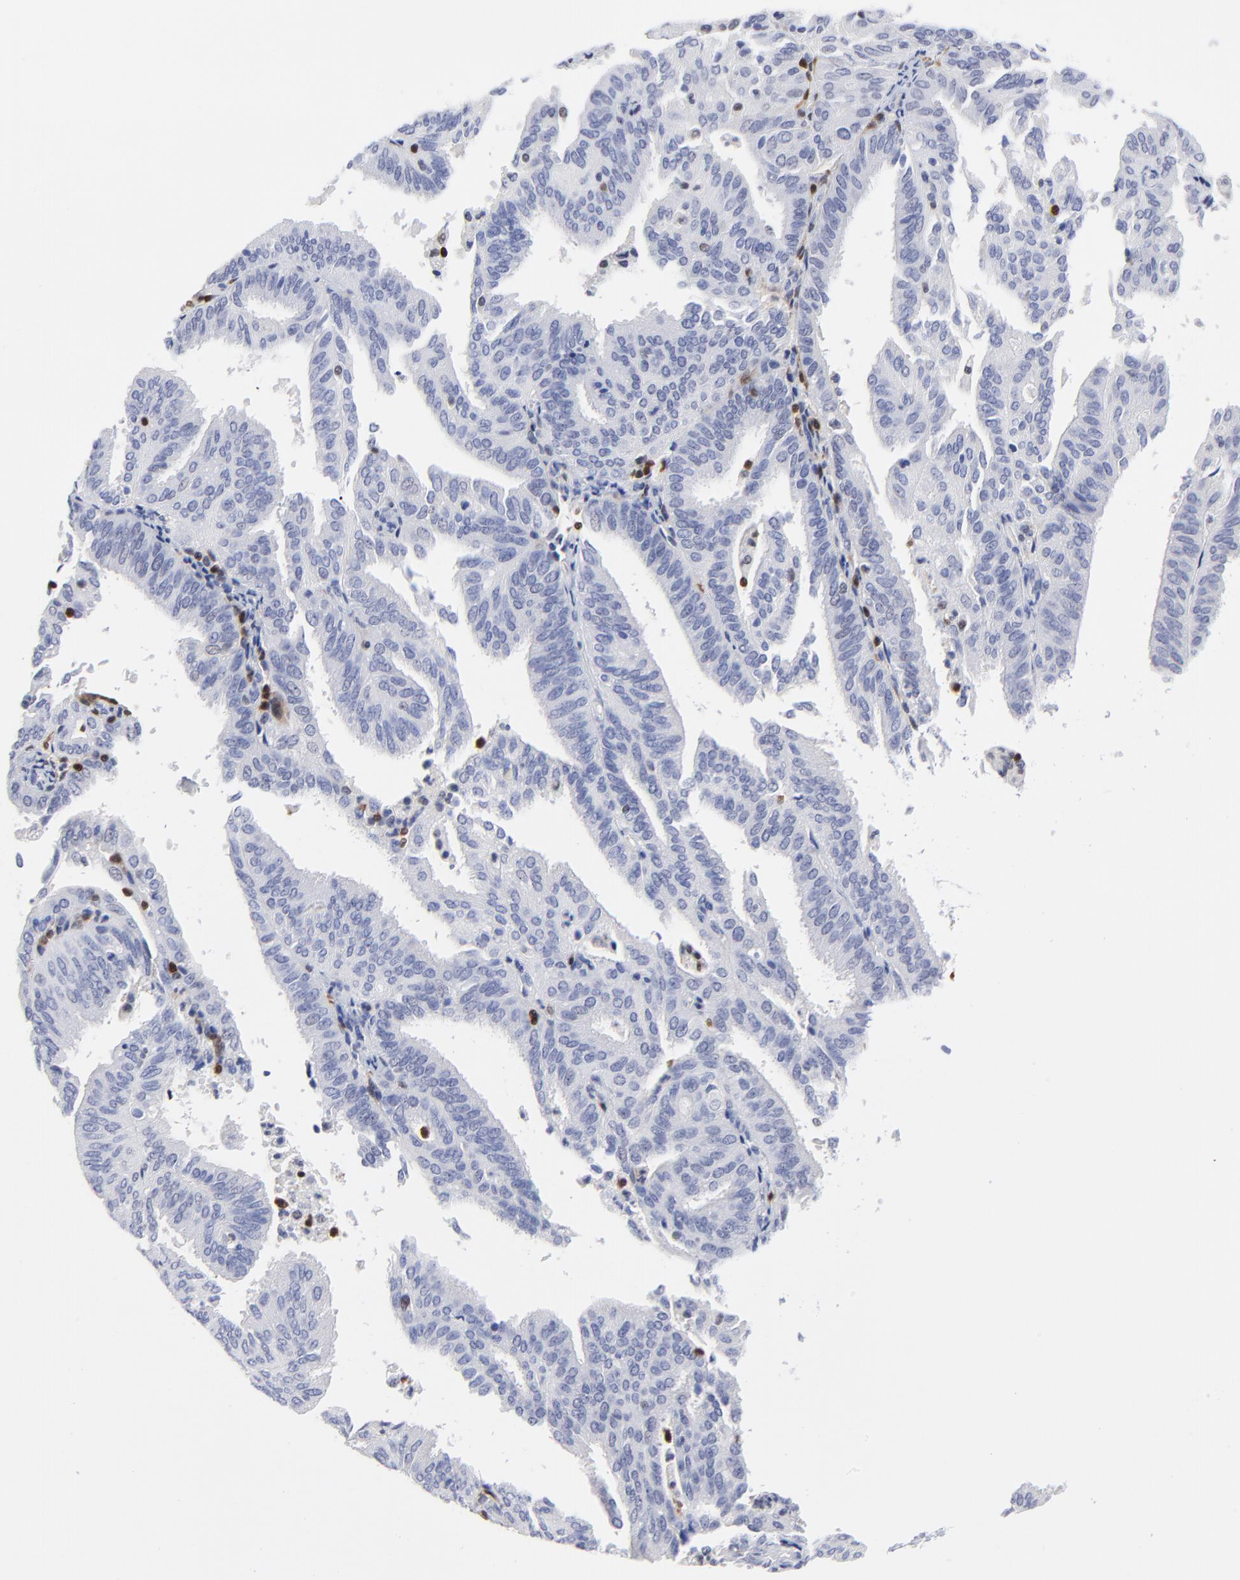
{"staining": {"intensity": "negative", "quantity": "none", "location": "none"}, "tissue": "endometrial cancer", "cell_type": "Tumor cells", "image_type": "cancer", "snomed": [{"axis": "morphology", "description": "Adenocarcinoma, NOS"}, {"axis": "topography", "description": "Endometrium"}], "caption": "The immunohistochemistry (IHC) histopathology image has no significant expression in tumor cells of adenocarcinoma (endometrial) tissue.", "gene": "ZAP70", "patient": {"sex": "female", "age": 59}}